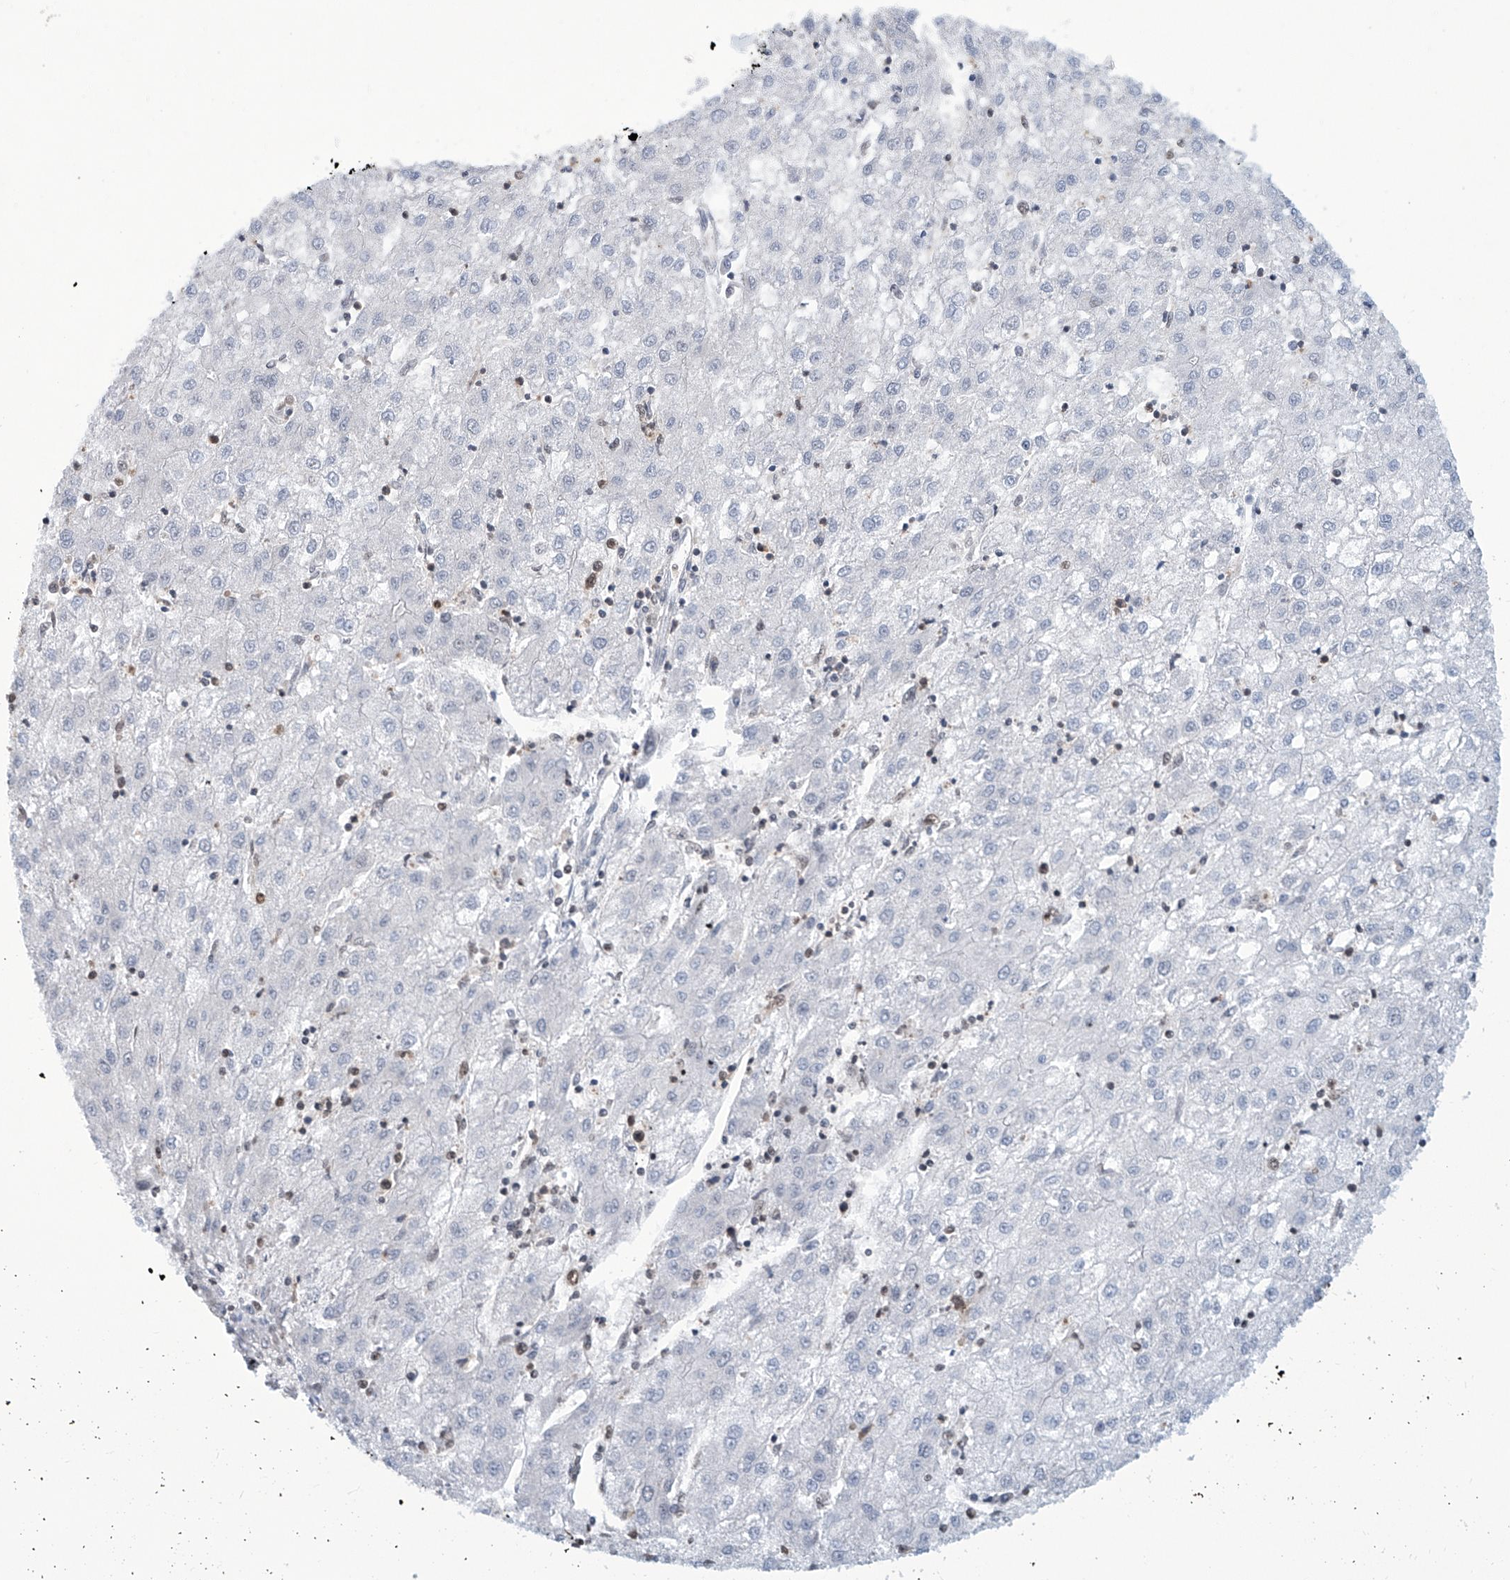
{"staining": {"intensity": "negative", "quantity": "none", "location": "none"}, "tissue": "liver cancer", "cell_type": "Tumor cells", "image_type": "cancer", "snomed": [{"axis": "morphology", "description": "Carcinoma, Hepatocellular, NOS"}, {"axis": "topography", "description": "Liver"}], "caption": "There is no significant staining in tumor cells of liver hepatocellular carcinoma.", "gene": "SREBF2", "patient": {"sex": "male", "age": 72}}